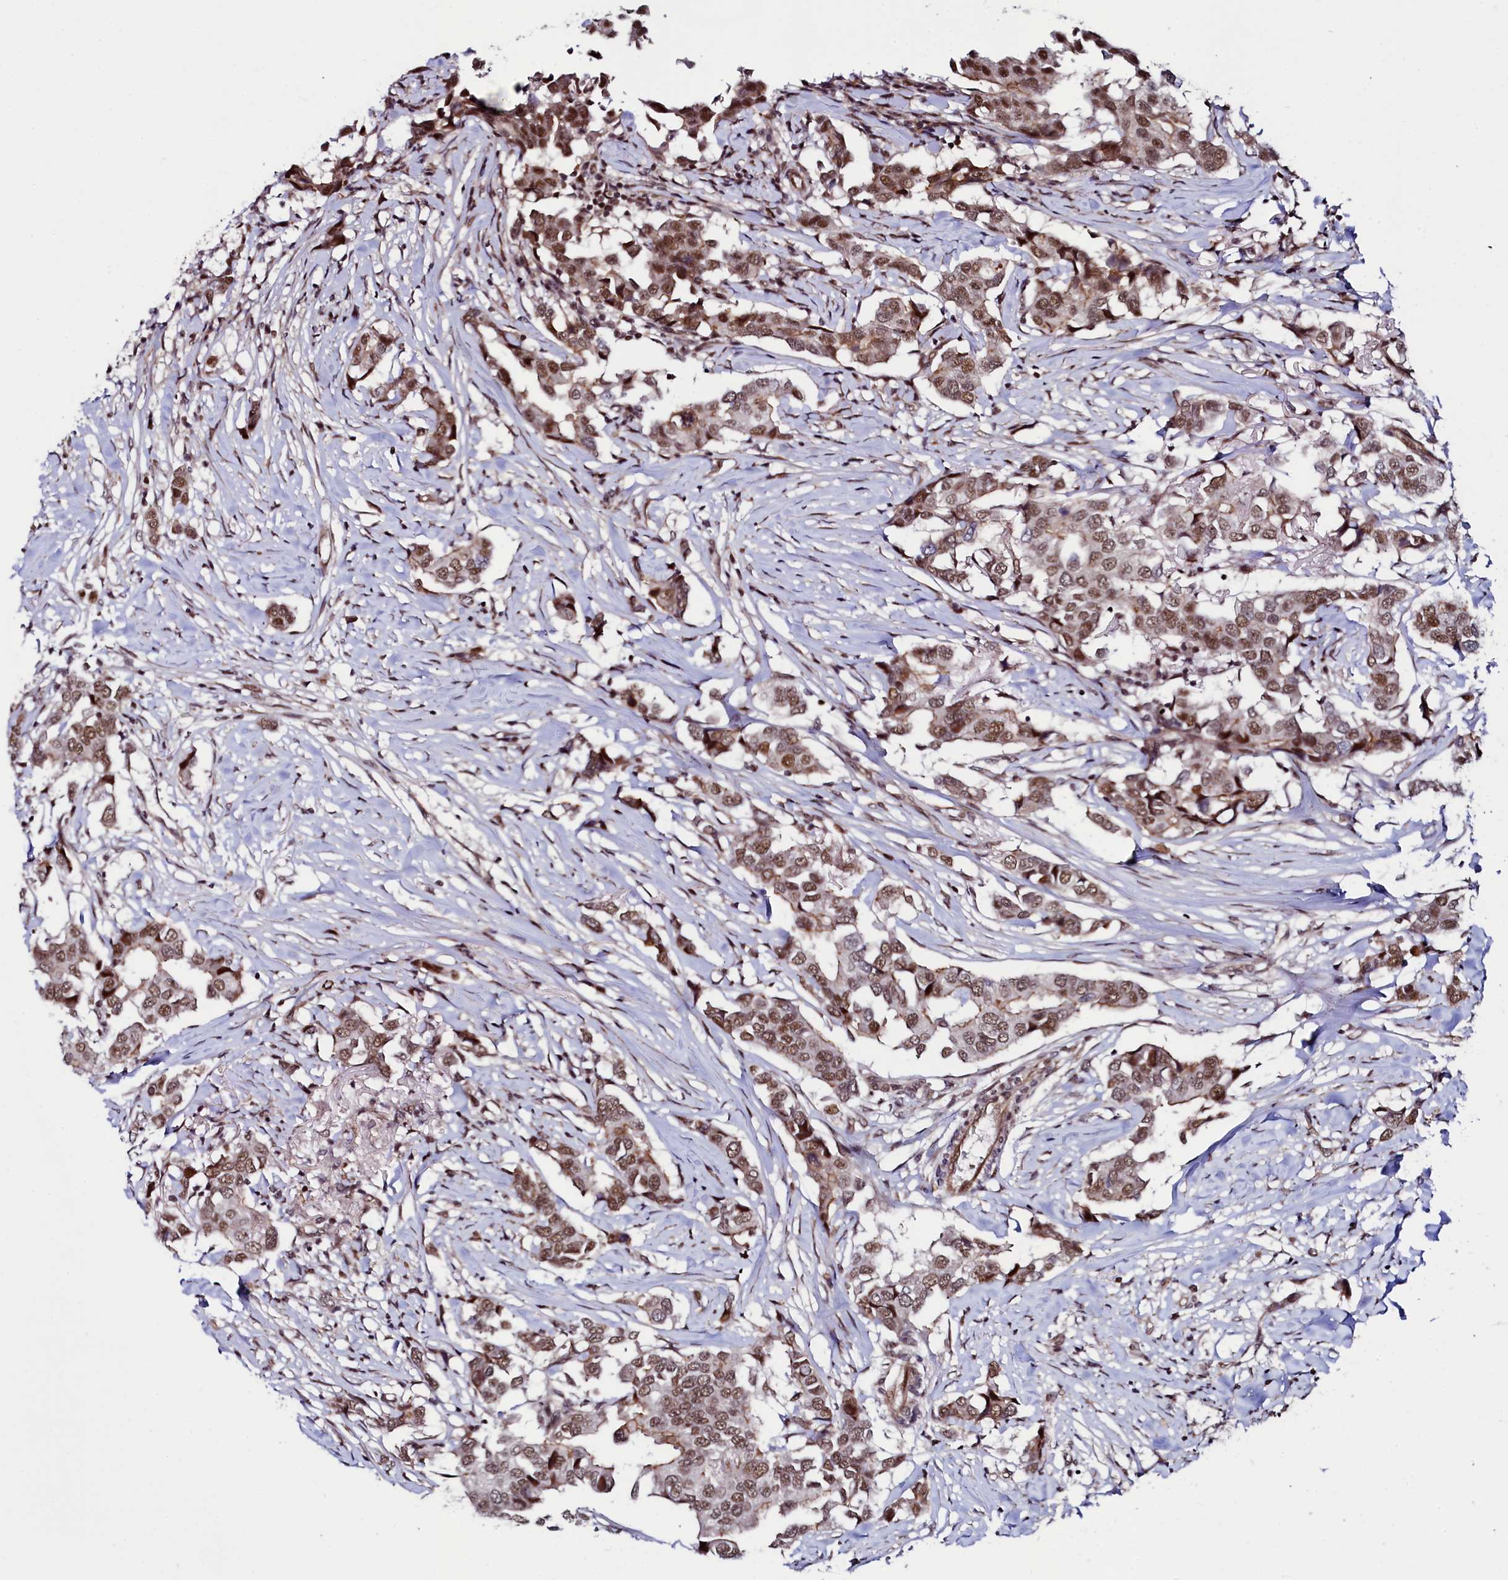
{"staining": {"intensity": "moderate", "quantity": ">75%", "location": "nuclear"}, "tissue": "breast cancer", "cell_type": "Tumor cells", "image_type": "cancer", "snomed": [{"axis": "morphology", "description": "Duct carcinoma"}, {"axis": "topography", "description": "Breast"}], "caption": "DAB (3,3'-diaminobenzidine) immunohistochemical staining of breast cancer (infiltrating ductal carcinoma) demonstrates moderate nuclear protein positivity in about >75% of tumor cells. Using DAB (3,3'-diaminobenzidine) (brown) and hematoxylin (blue) stains, captured at high magnification using brightfield microscopy.", "gene": "LEO1", "patient": {"sex": "female", "age": 80}}